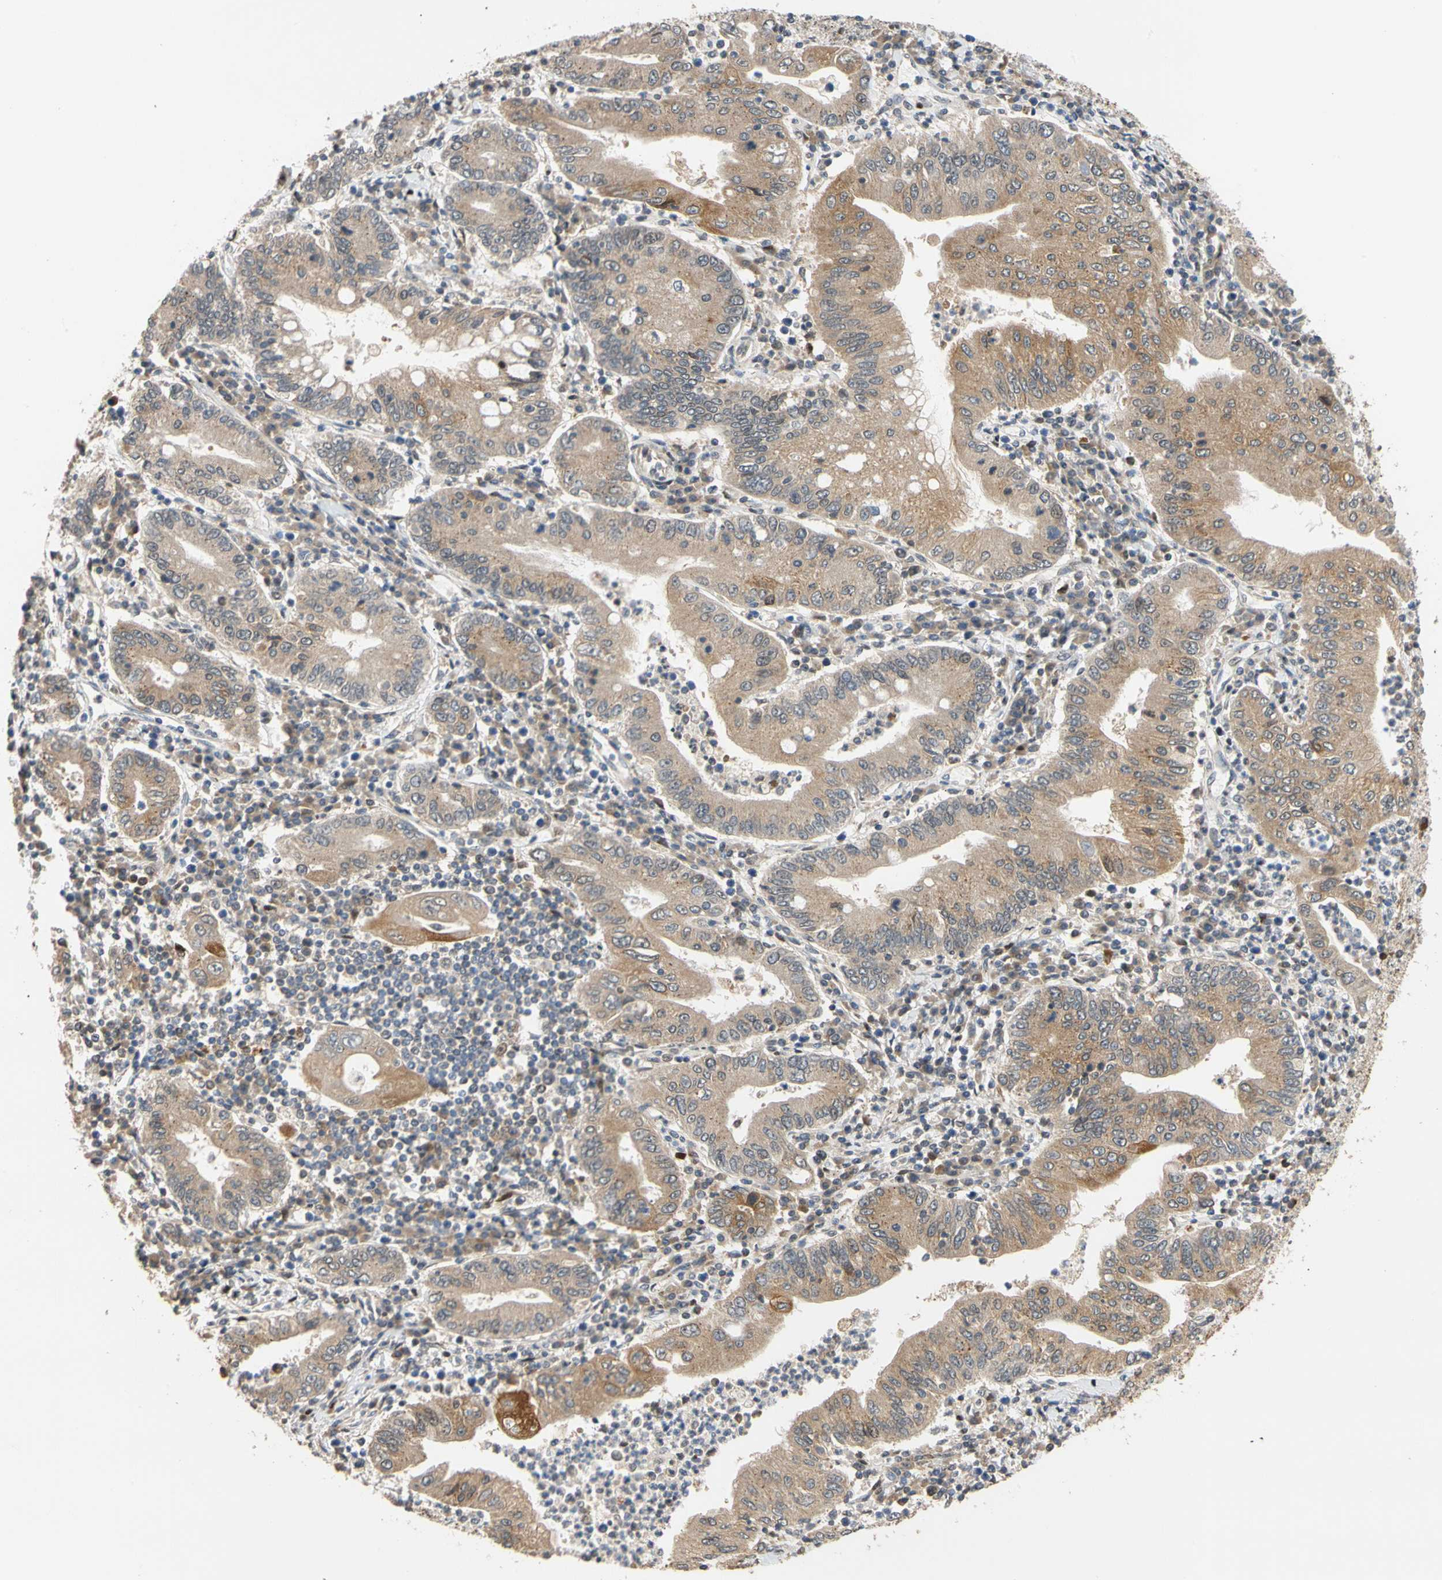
{"staining": {"intensity": "moderate", "quantity": ">75%", "location": "cytoplasmic/membranous"}, "tissue": "stomach cancer", "cell_type": "Tumor cells", "image_type": "cancer", "snomed": [{"axis": "morphology", "description": "Normal tissue, NOS"}, {"axis": "morphology", "description": "Adenocarcinoma, NOS"}, {"axis": "topography", "description": "Esophagus"}, {"axis": "topography", "description": "Stomach, upper"}, {"axis": "topography", "description": "Peripheral nerve tissue"}], "caption": "There is medium levels of moderate cytoplasmic/membranous positivity in tumor cells of stomach cancer (adenocarcinoma), as demonstrated by immunohistochemical staining (brown color).", "gene": "IP6K2", "patient": {"sex": "male", "age": 62}}